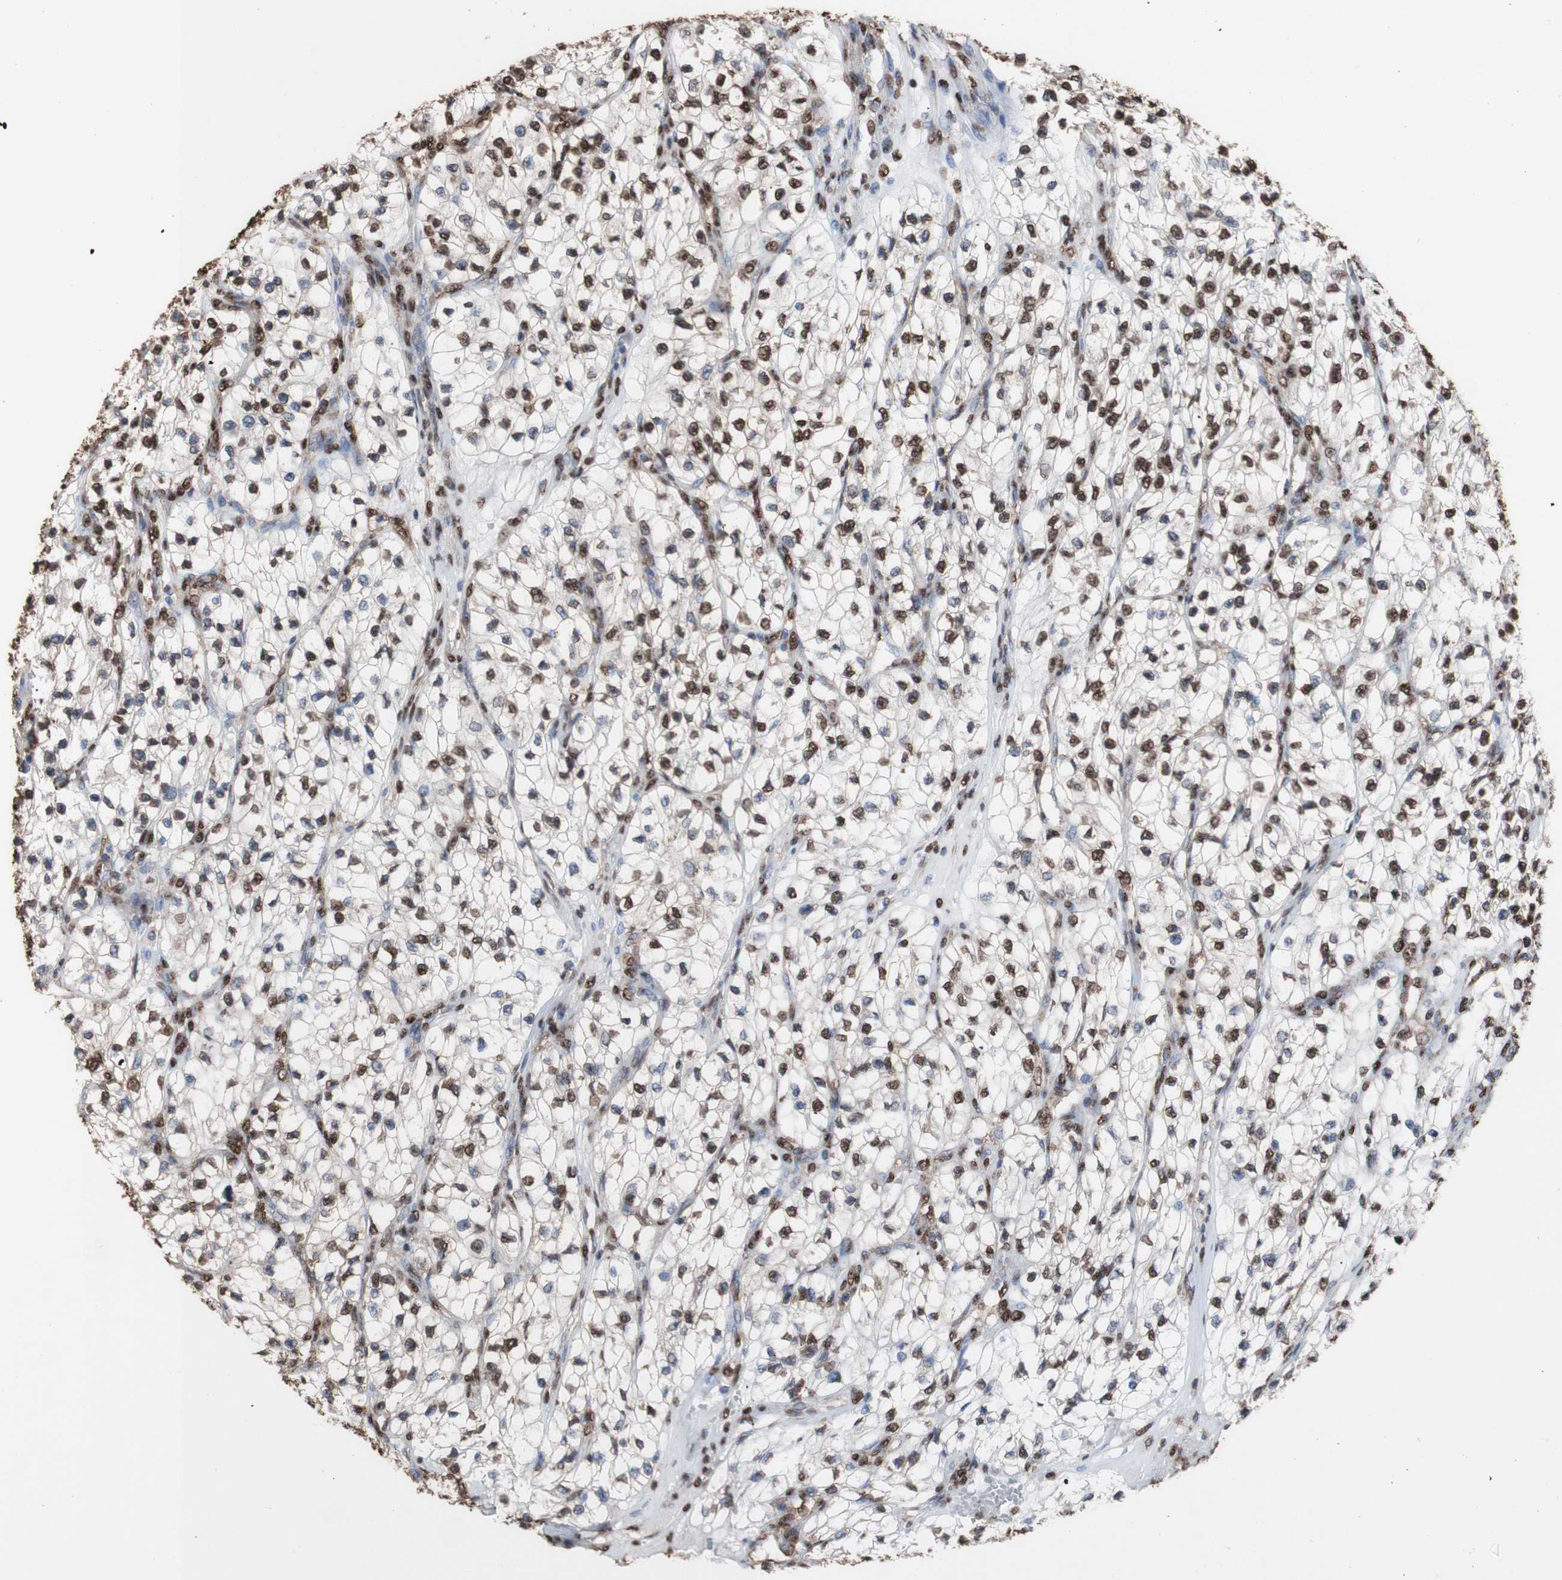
{"staining": {"intensity": "strong", "quantity": ">75%", "location": "cytoplasmic/membranous,nuclear"}, "tissue": "renal cancer", "cell_type": "Tumor cells", "image_type": "cancer", "snomed": [{"axis": "morphology", "description": "Adenocarcinoma, NOS"}, {"axis": "topography", "description": "Kidney"}], "caption": "Immunohistochemistry histopathology image of neoplastic tissue: human adenocarcinoma (renal) stained using IHC shows high levels of strong protein expression localized specifically in the cytoplasmic/membranous and nuclear of tumor cells, appearing as a cytoplasmic/membranous and nuclear brown color.", "gene": "PIDD1", "patient": {"sex": "female", "age": 57}}